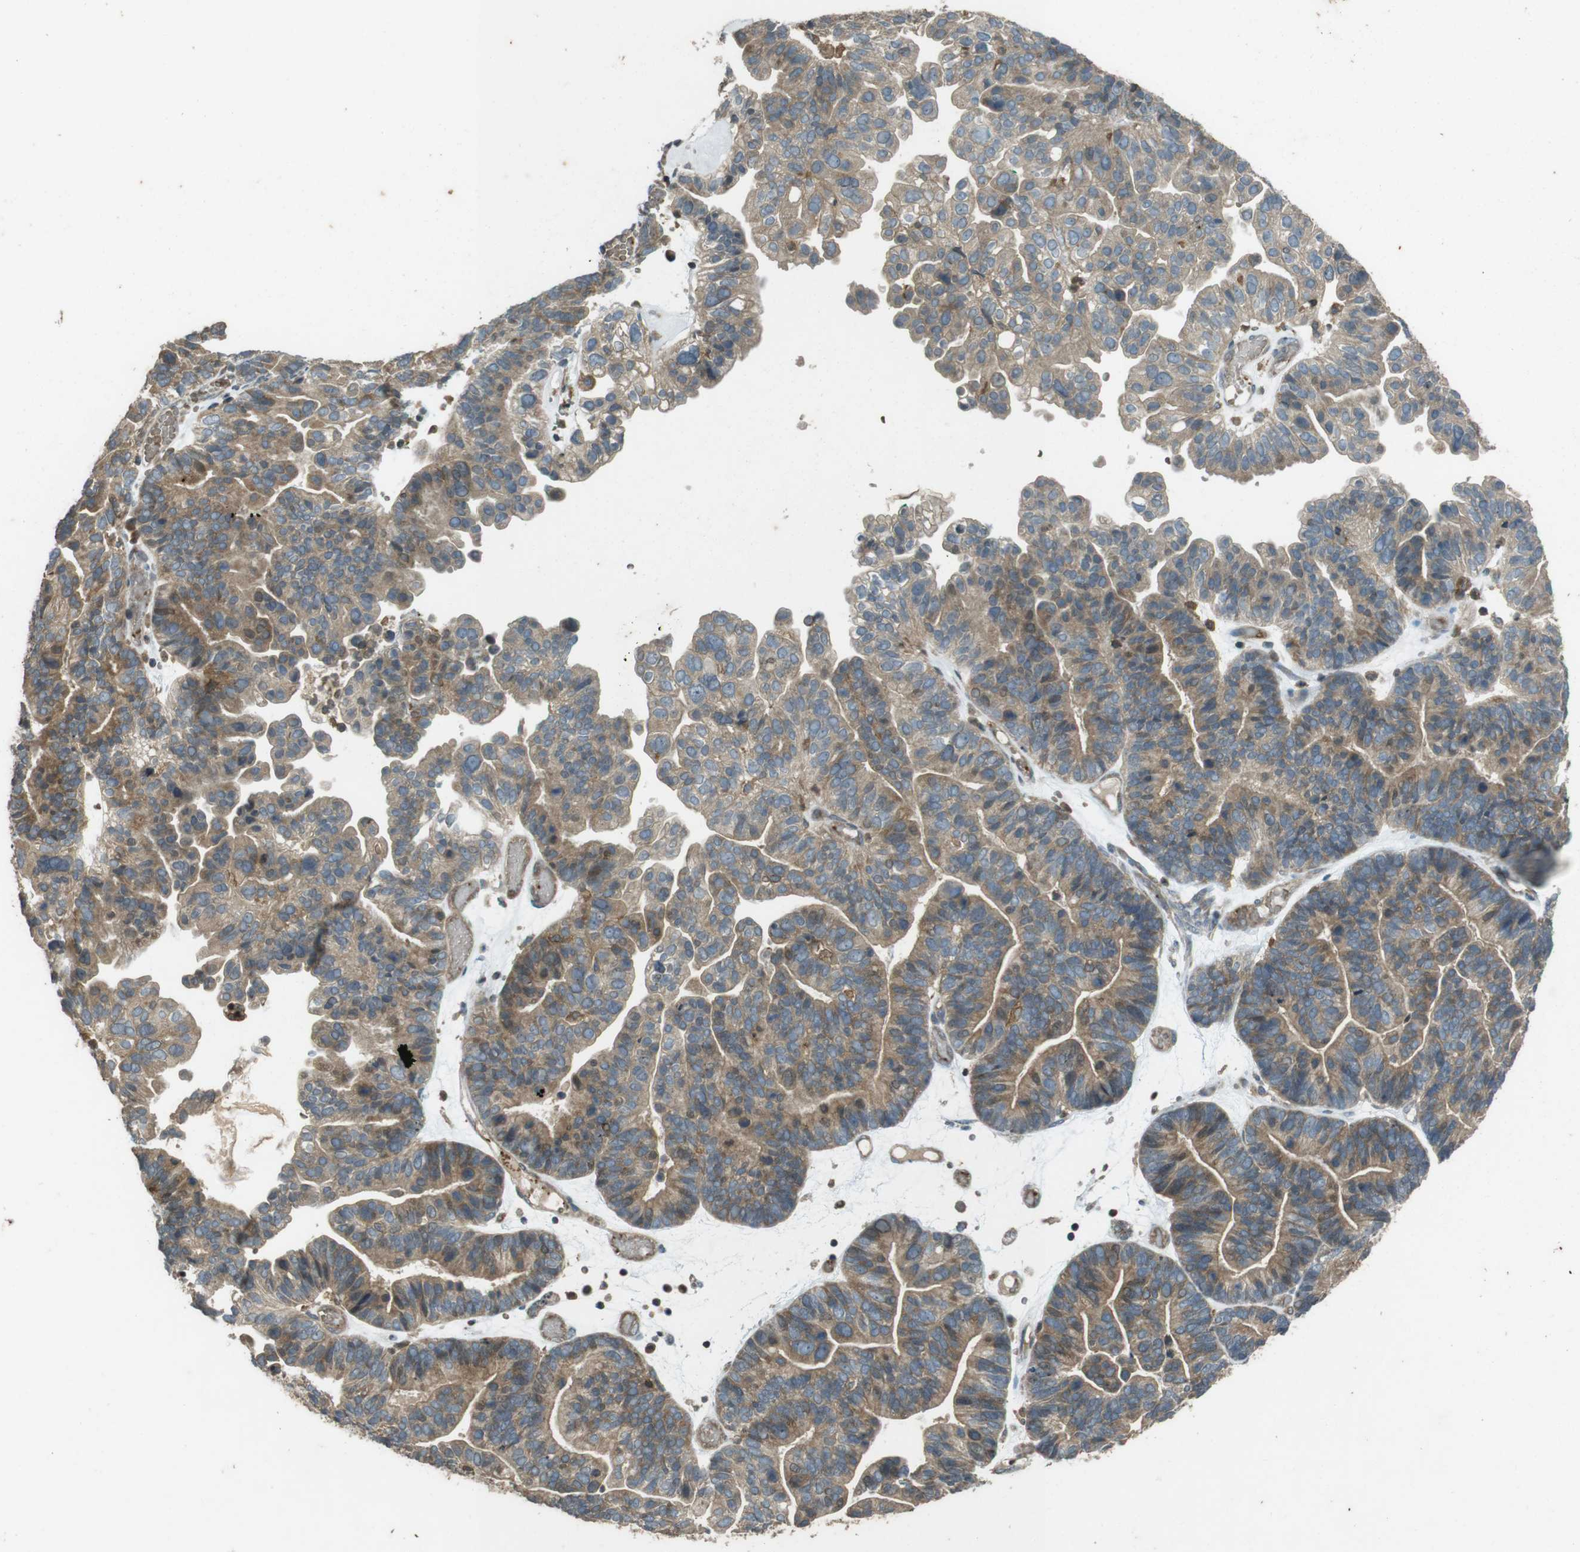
{"staining": {"intensity": "moderate", "quantity": ">75%", "location": "cytoplasmic/membranous"}, "tissue": "ovarian cancer", "cell_type": "Tumor cells", "image_type": "cancer", "snomed": [{"axis": "morphology", "description": "Cystadenocarcinoma, serous, NOS"}, {"axis": "topography", "description": "Ovary"}], "caption": "There is medium levels of moderate cytoplasmic/membranous positivity in tumor cells of ovarian cancer, as demonstrated by immunohistochemical staining (brown color).", "gene": "ZYX", "patient": {"sex": "female", "age": 56}}